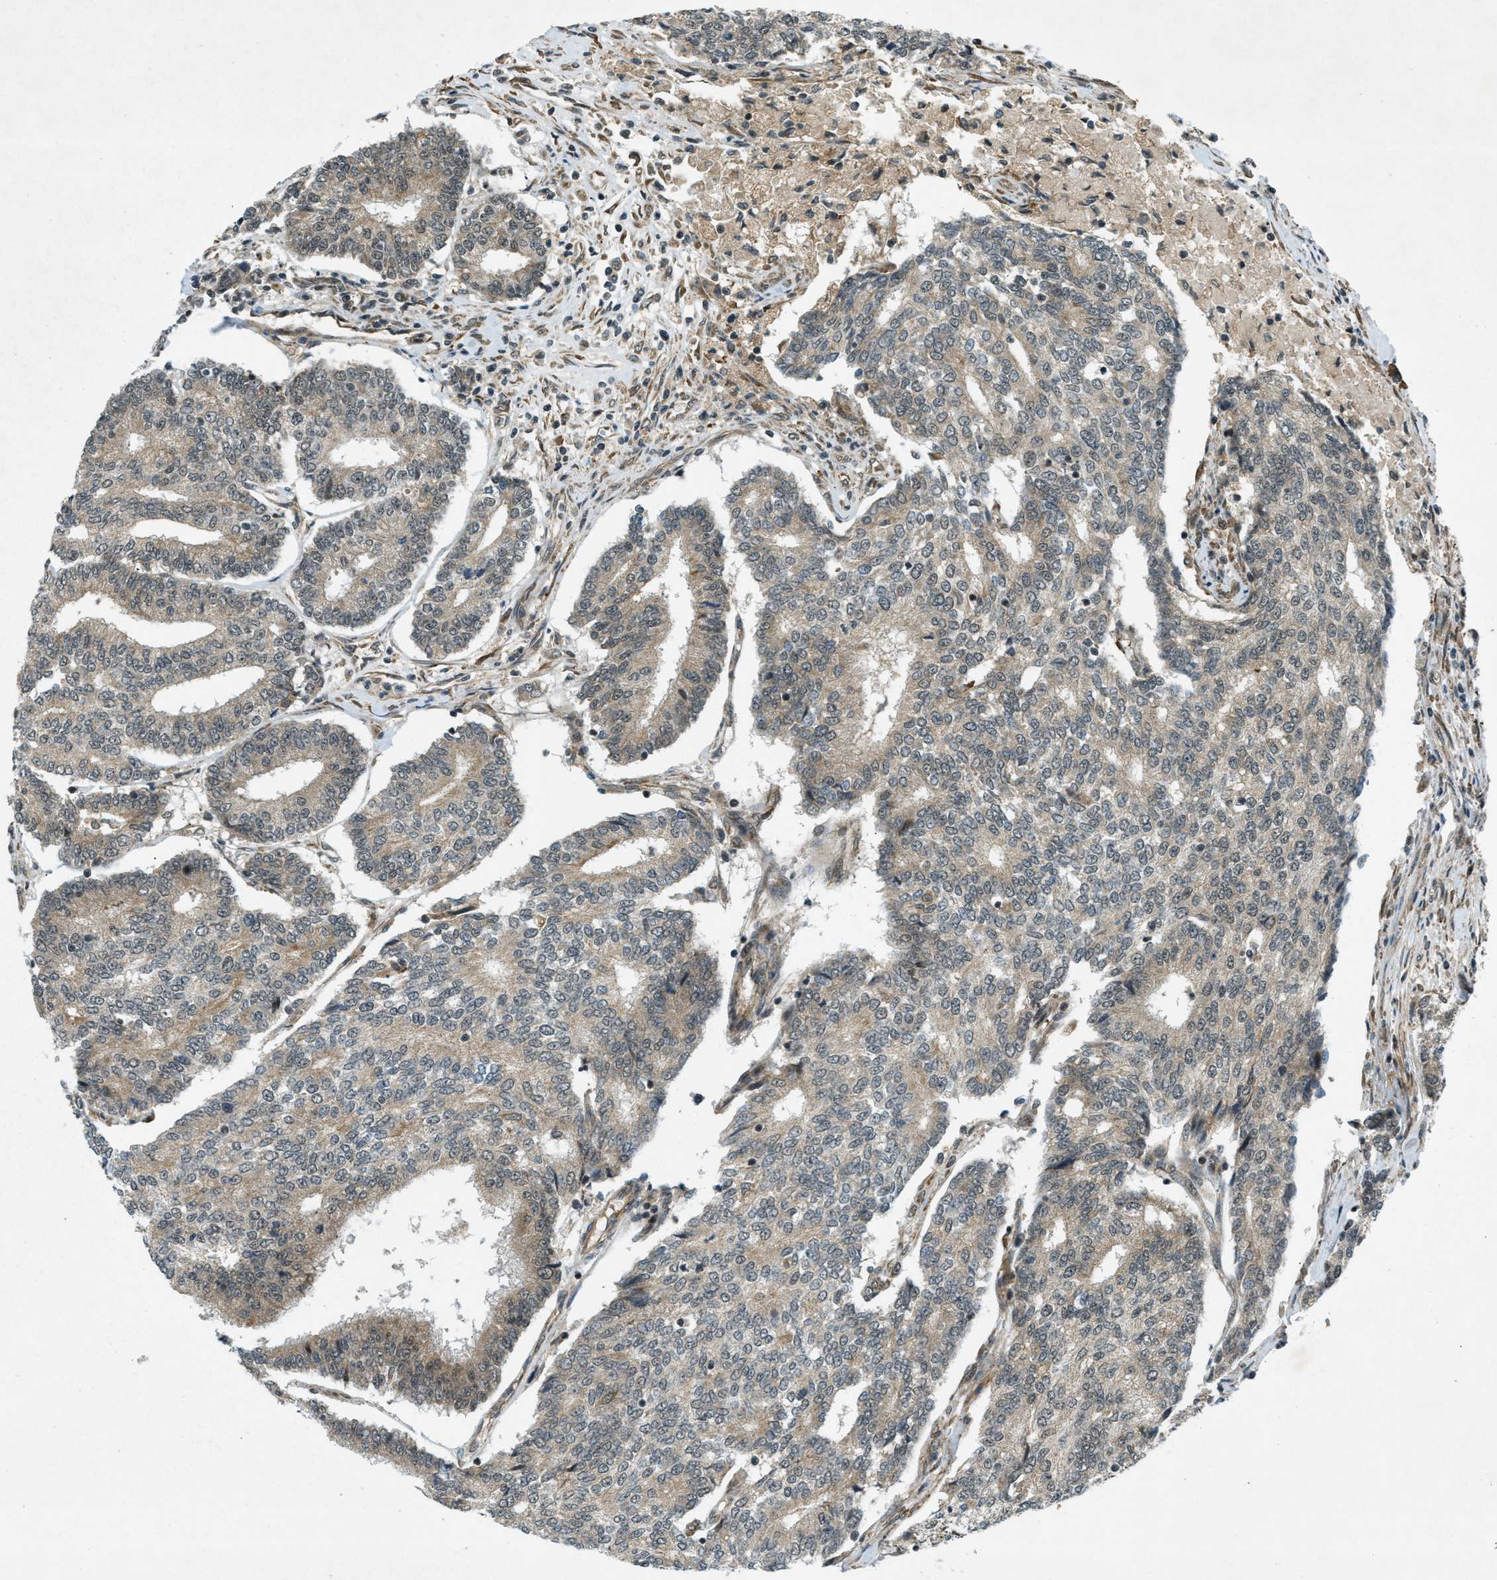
{"staining": {"intensity": "weak", "quantity": ">75%", "location": "cytoplasmic/membranous"}, "tissue": "prostate cancer", "cell_type": "Tumor cells", "image_type": "cancer", "snomed": [{"axis": "morphology", "description": "Normal tissue, NOS"}, {"axis": "morphology", "description": "Adenocarcinoma, High grade"}, {"axis": "topography", "description": "Prostate"}, {"axis": "topography", "description": "Seminal veicle"}], "caption": "This is a photomicrograph of IHC staining of adenocarcinoma (high-grade) (prostate), which shows weak positivity in the cytoplasmic/membranous of tumor cells.", "gene": "EIF2AK3", "patient": {"sex": "male", "age": 55}}